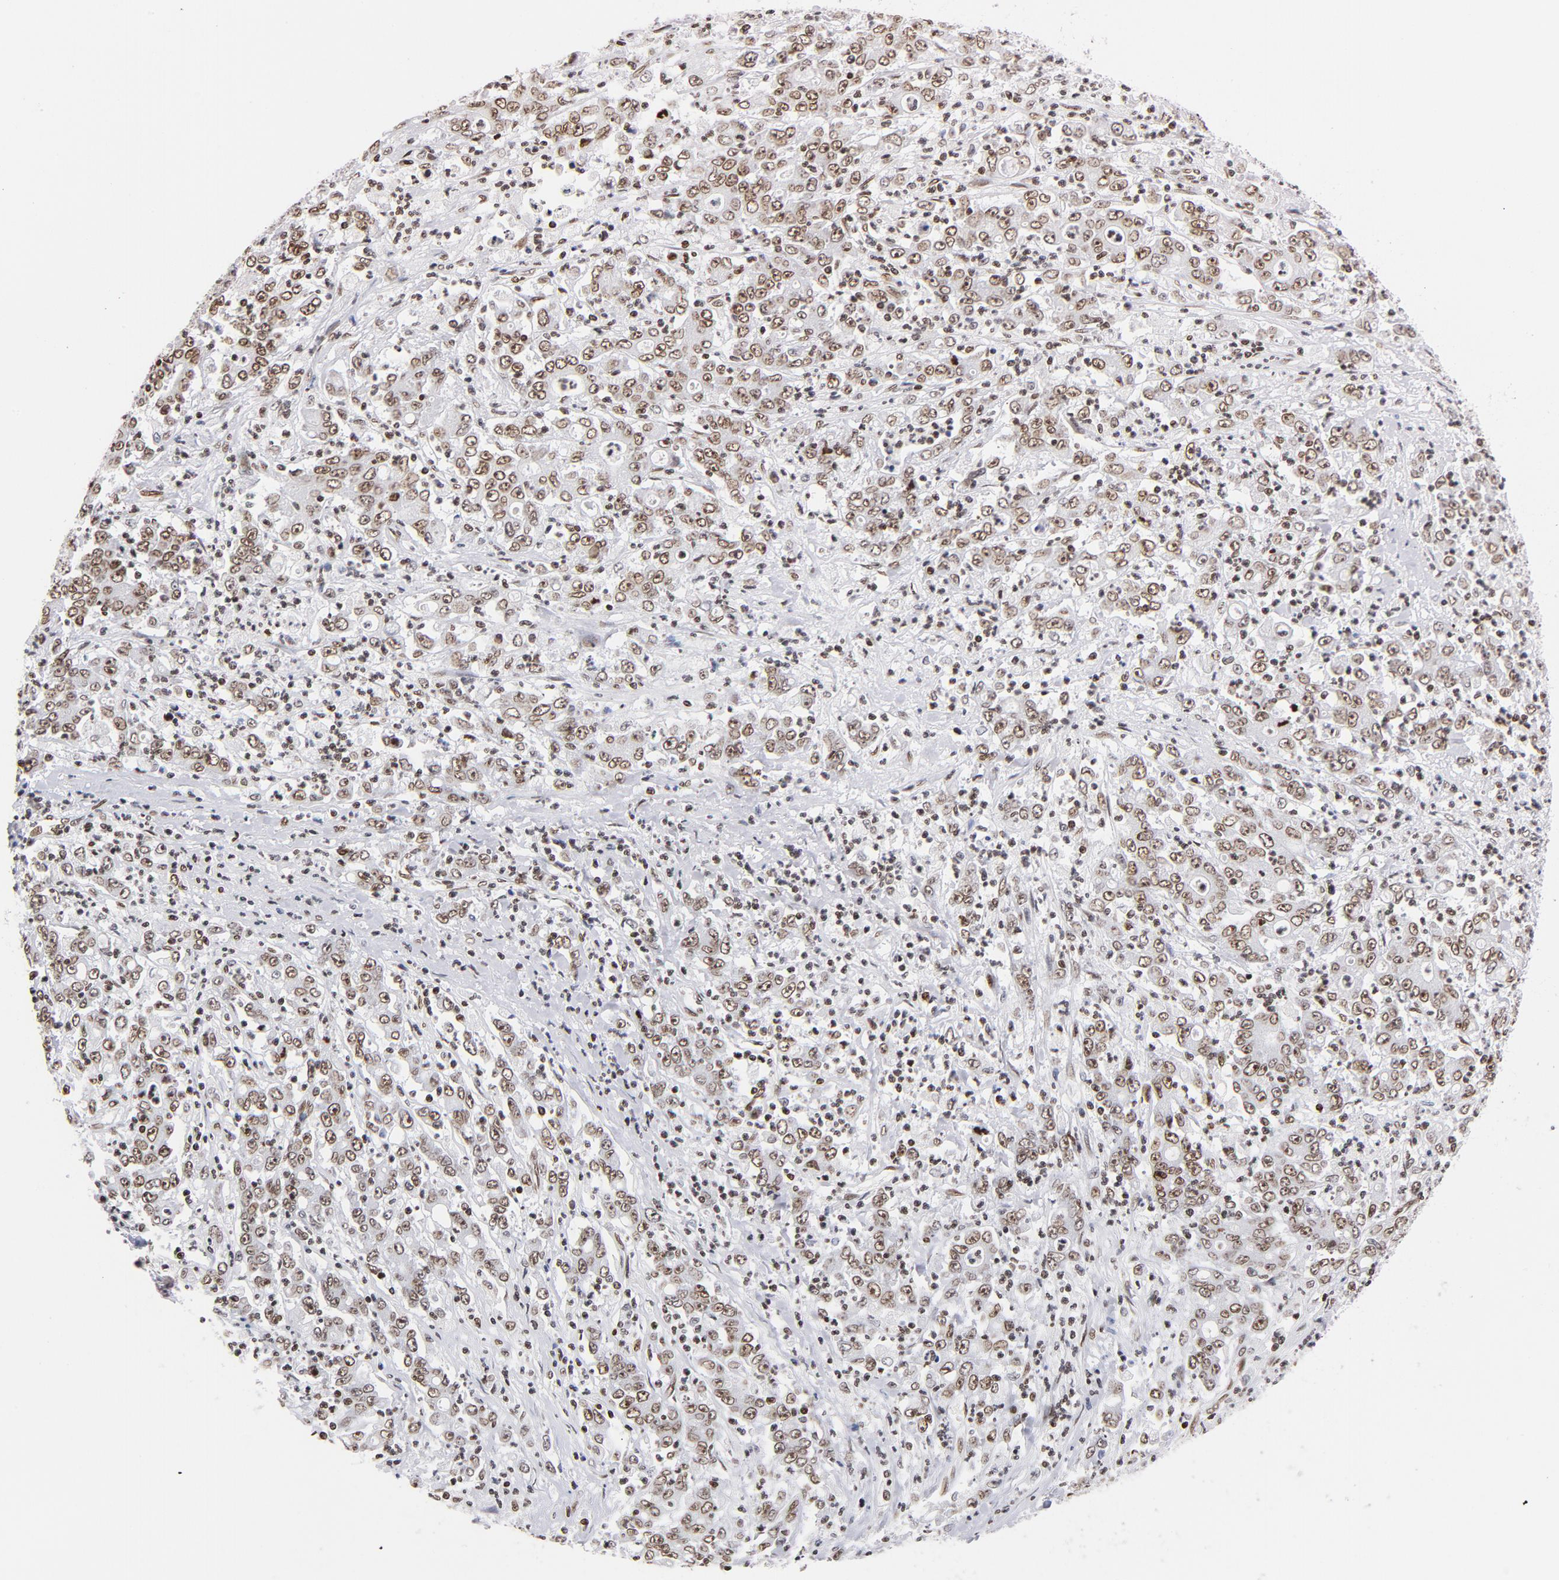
{"staining": {"intensity": "moderate", "quantity": ">75%", "location": "cytoplasmic/membranous,nuclear"}, "tissue": "stomach cancer", "cell_type": "Tumor cells", "image_type": "cancer", "snomed": [{"axis": "morphology", "description": "Adenocarcinoma, NOS"}, {"axis": "topography", "description": "Stomach, lower"}], "caption": "Immunohistochemistry (IHC) image of stomach adenocarcinoma stained for a protein (brown), which exhibits medium levels of moderate cytoplasmic/membranous and nuclear positivity in about >75% of tumor cells.", "gene": "TOP2B", "patient": {"sex": "female", "age": 71}}